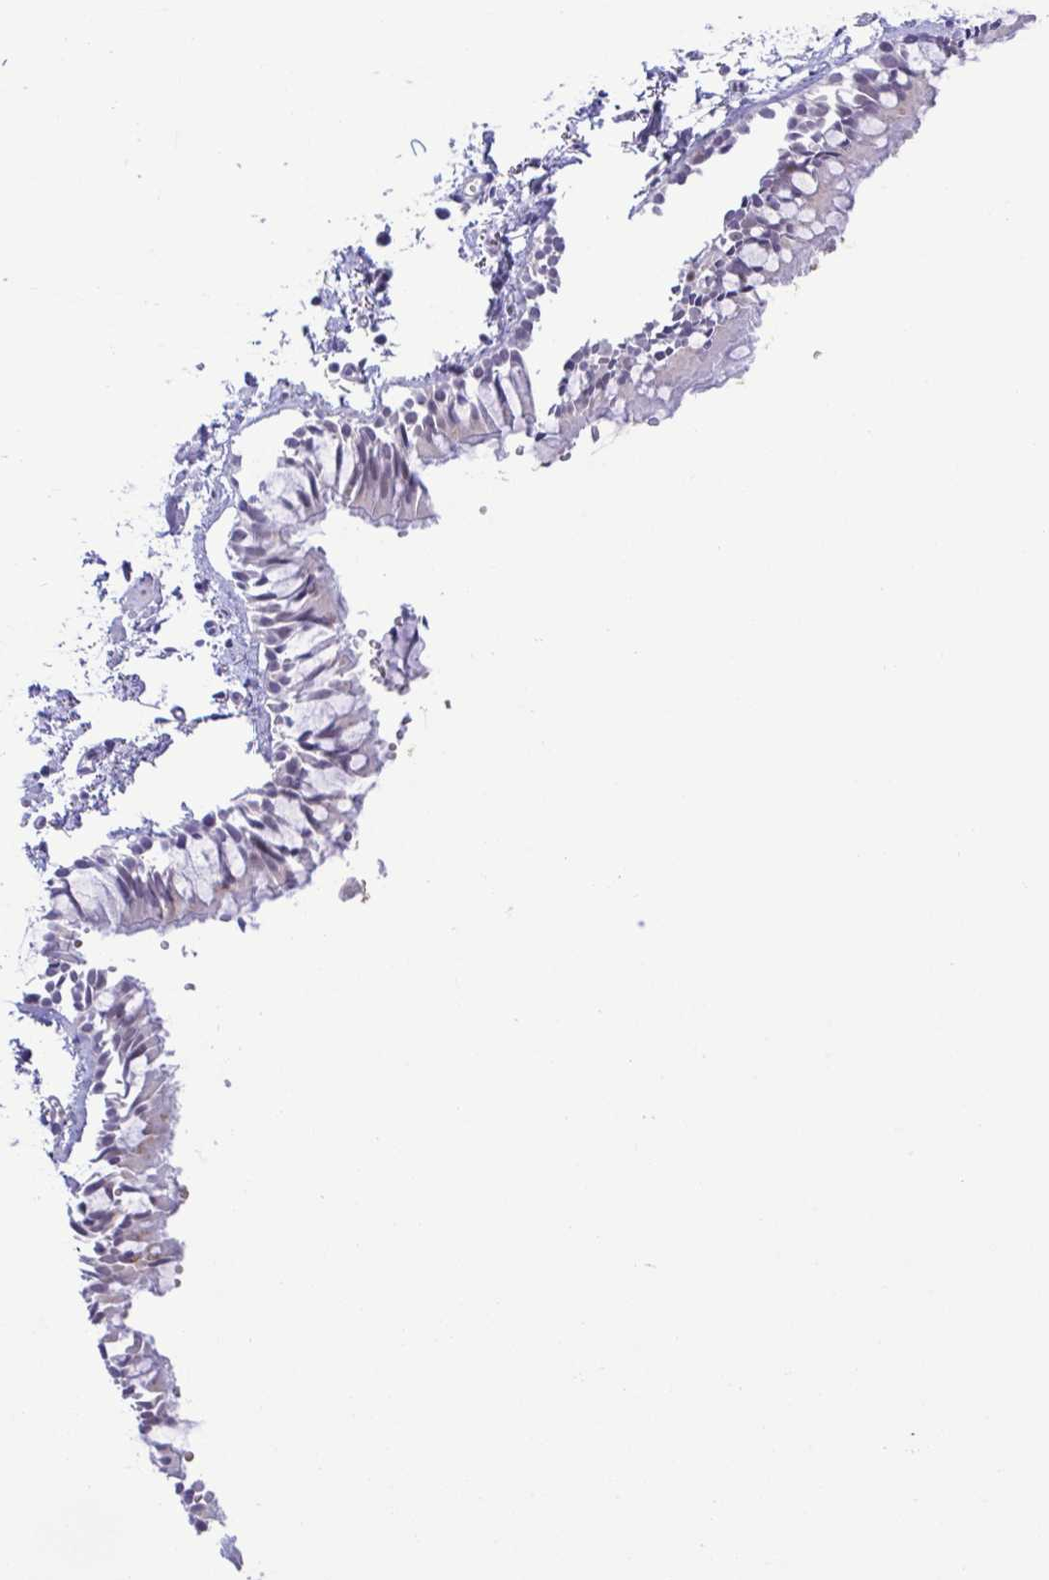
{"staining": {"intensity": "negative", "quantity": "none", "location": "none"}, "tissue": "bronchus", "cell_type": "Respiratory epithelial cells", "image_type": "normal", "snomed": [{"axis": "morphology", "description": "Normal tissue, NOS"}, {"axis": "topography", "description": "Bronchus"}], "caption": "Immunohistochemistry histopathology image of normal bronchus stained for a protein (brown), which exhibits no expression in respiratory epithelial cells. Brightfield microscopy of immunohistochemistry (IHC) stained with DAB (3,3'-diaminobenzidine) (brown) and hematoxylin (blue), captured at high magnification.", "gene": "TIPIN", "patient": {"sex": "female", "age": 59}}